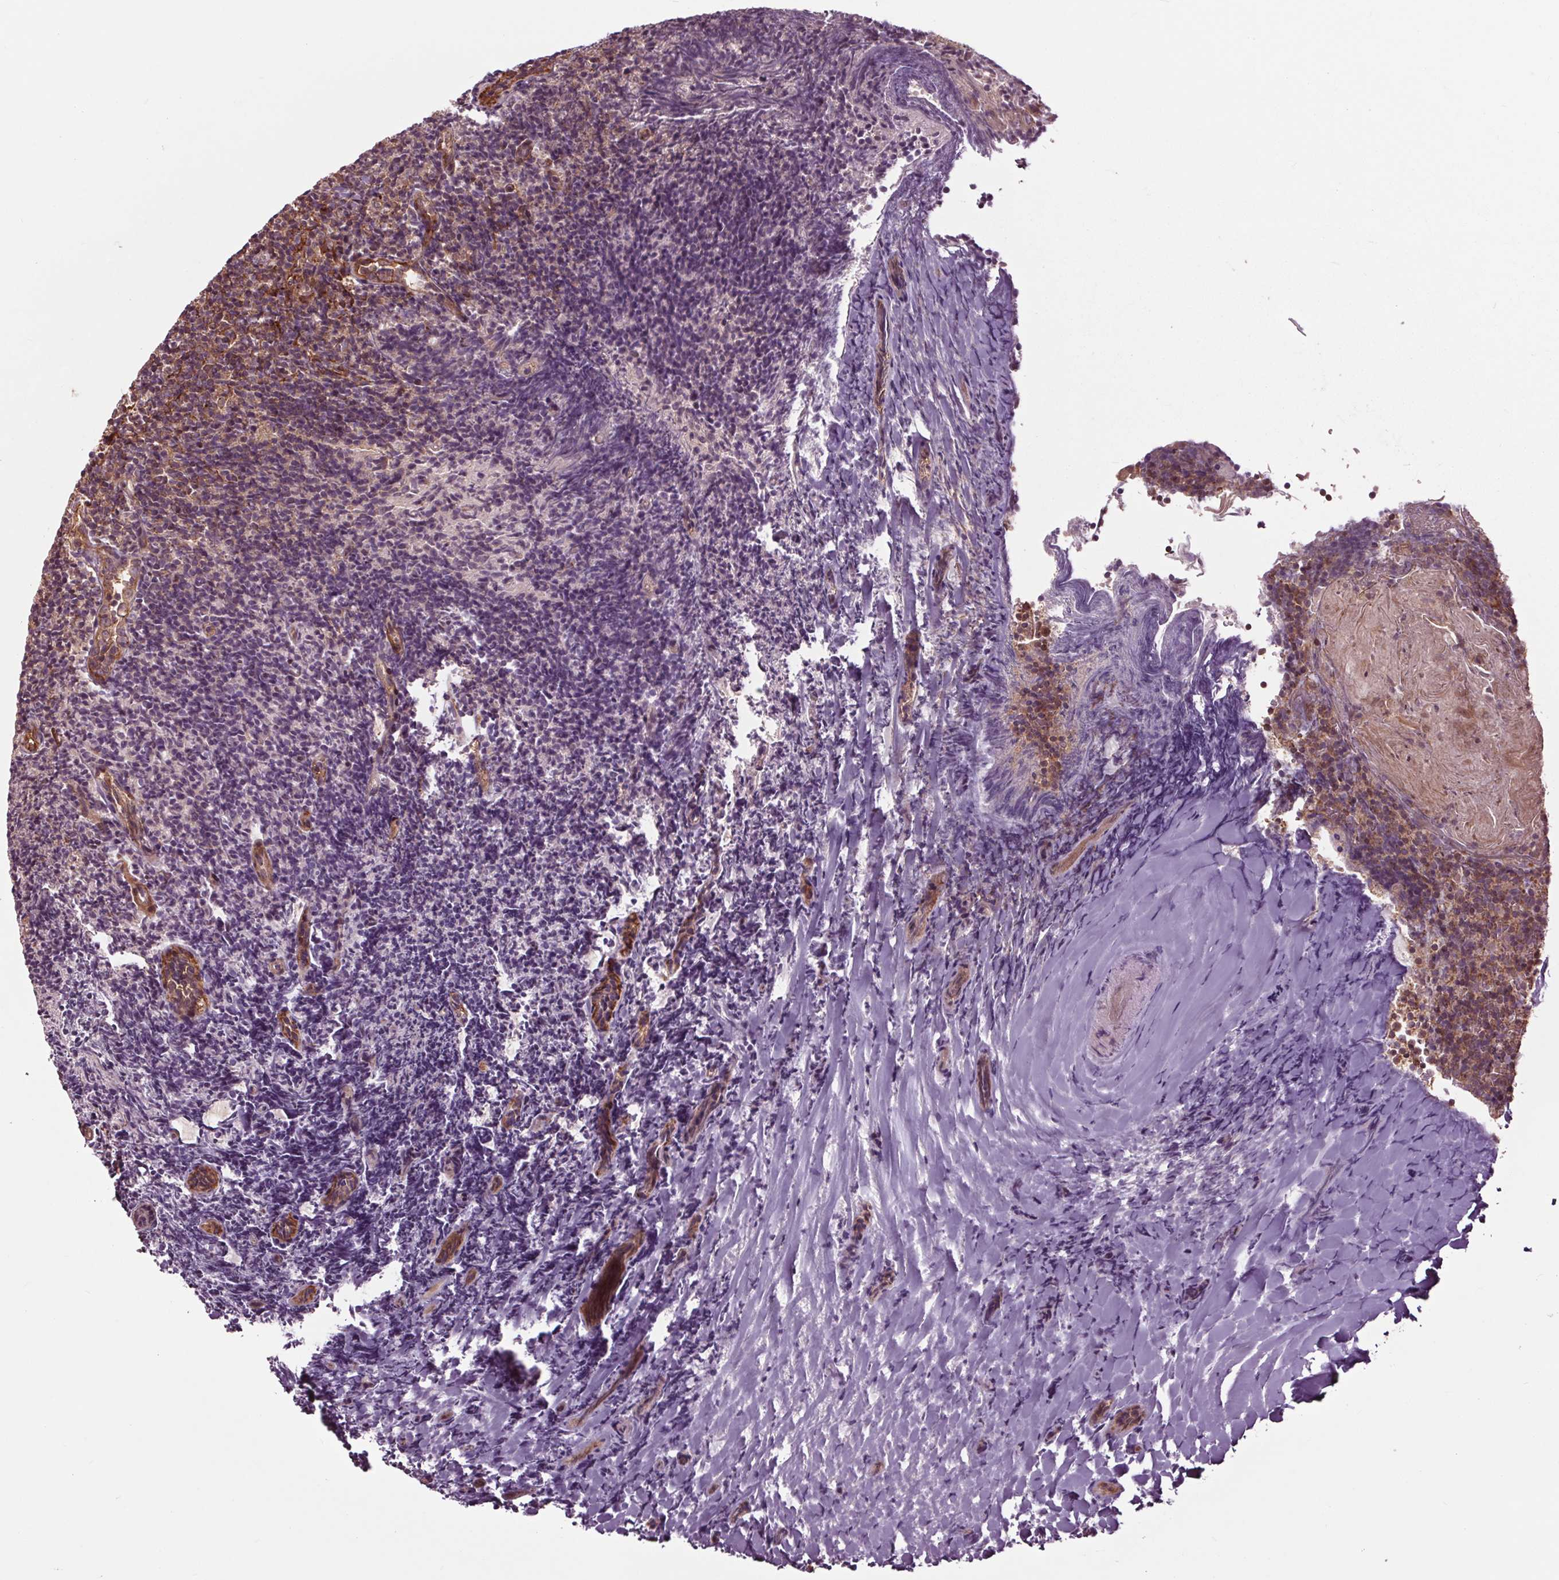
{"staining": {"intensity": "weak", "quantity": "25%-75%", "location": "cytoplasmic/membranous"}, "tissue": "tonsil", "cell_type": "Germinal center cells", "image_type": "normal", "snomed": [{"axis": "morphology", "description": "Normal tissue, NOS"}, {"axis": "topography", "description": "Tonsil"}], "caption": "Protein staining reveals weak cytoplasmic/membranous expression in approximately 25%-75% of germinal center cells in unremarkable tonsil. Using DAB (3,3'-diaminobenzidine) (brown) and hematoxylin (blue) stains, captured at high magnification using brightfield microscopy.", "gene": "CEP95", "patient": {"sex": "female", "age": 10}}